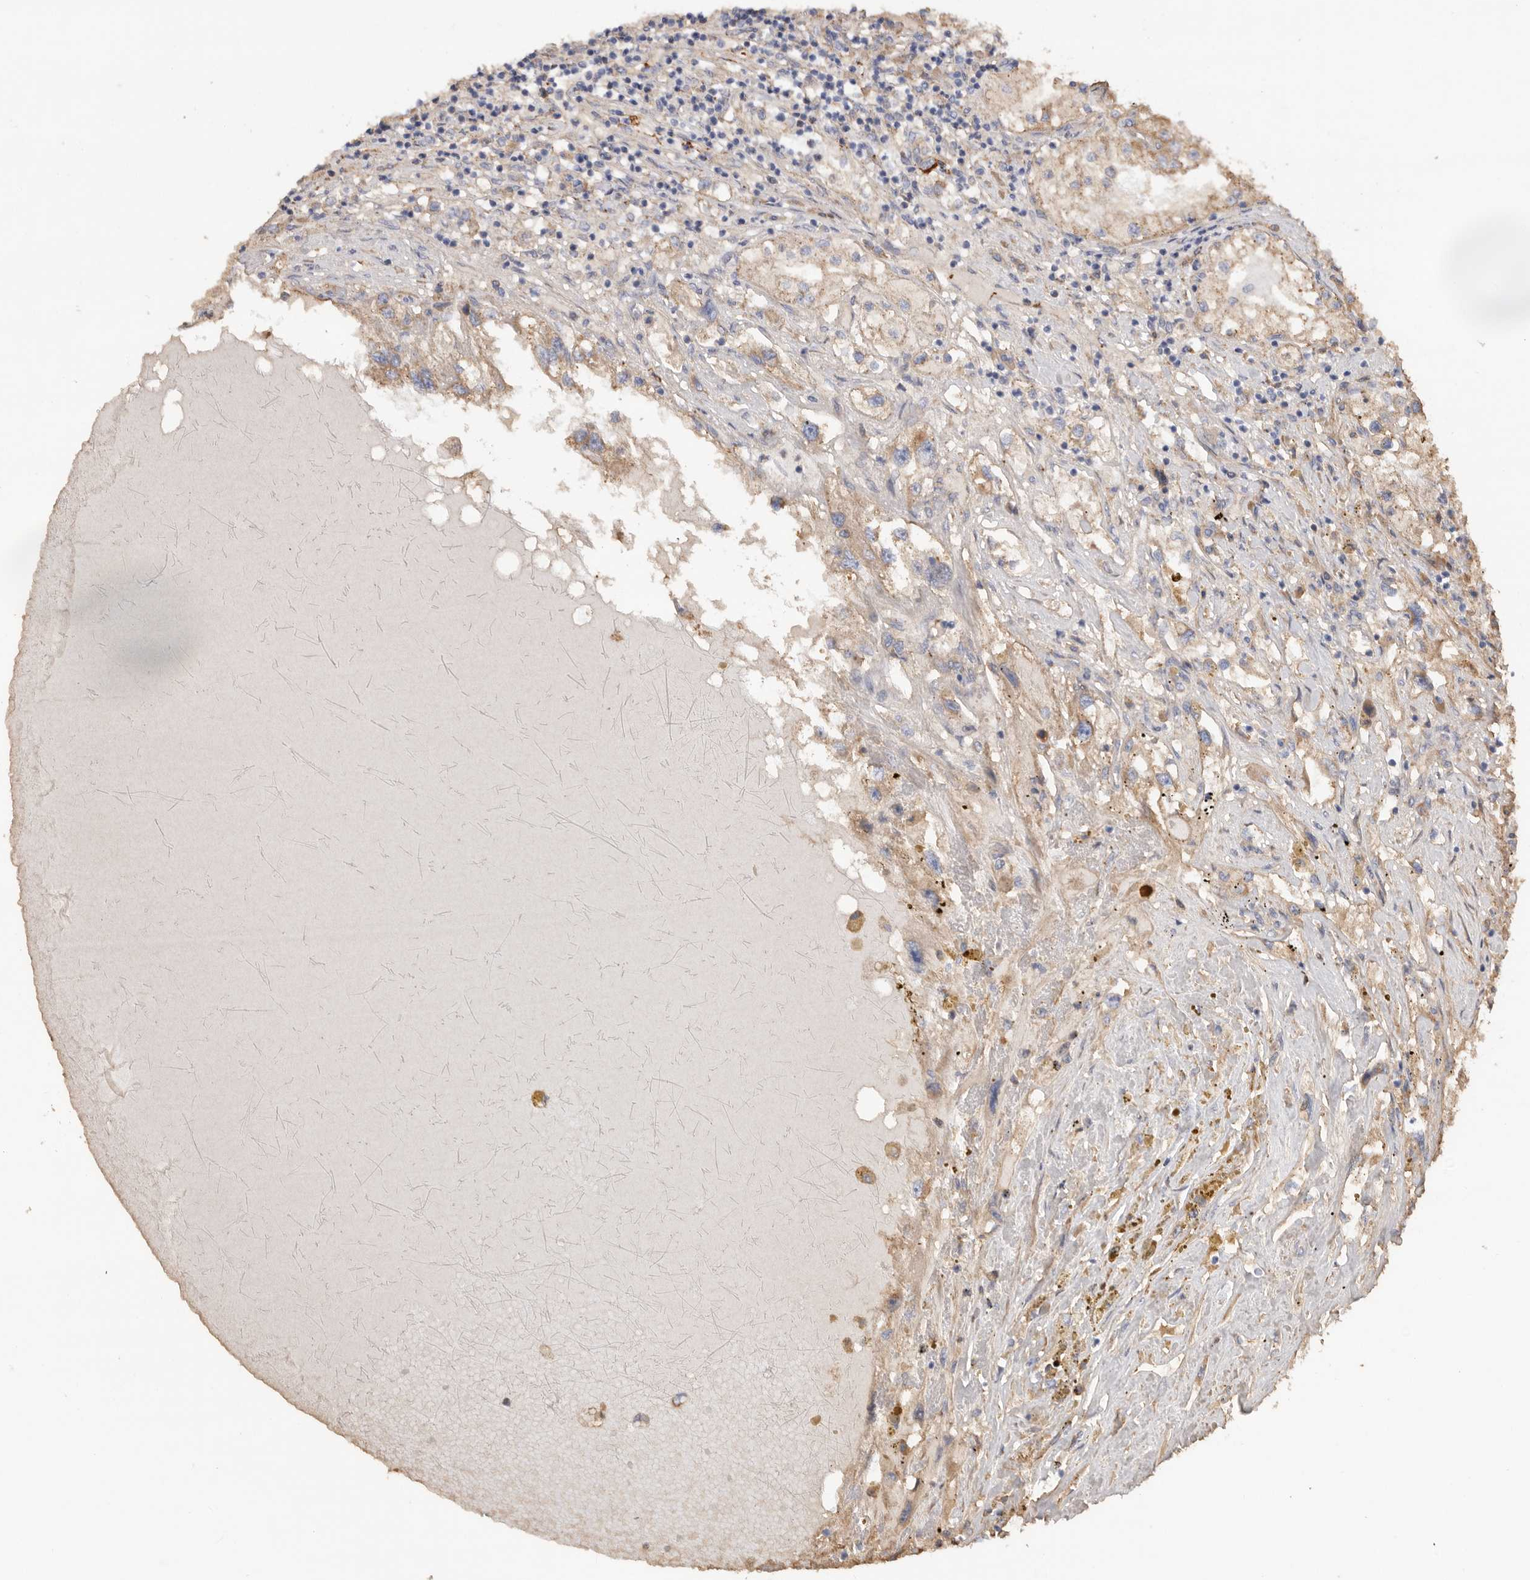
{"staining": {"intensity": "moderate", "quantity": ">75%", "location": "cytoplasmic/membranous"}, "tissue": "renal cancer", "cell_type": "Tumor cells", "image_type": "cancer", "snomed": [{"axis": "morphology", "description": "Adenocarcinoma, NOS"}, {"axis": "topography", "description": "Kidney"}], "caption": "The immunohistochemical stain shows moderate cytoplasmic/membranous positivity in tumor cells of renal adenocarcinoma tissue.", "gene": "CDC42BPB", "patient": {"sex": "male", "age": 68}}